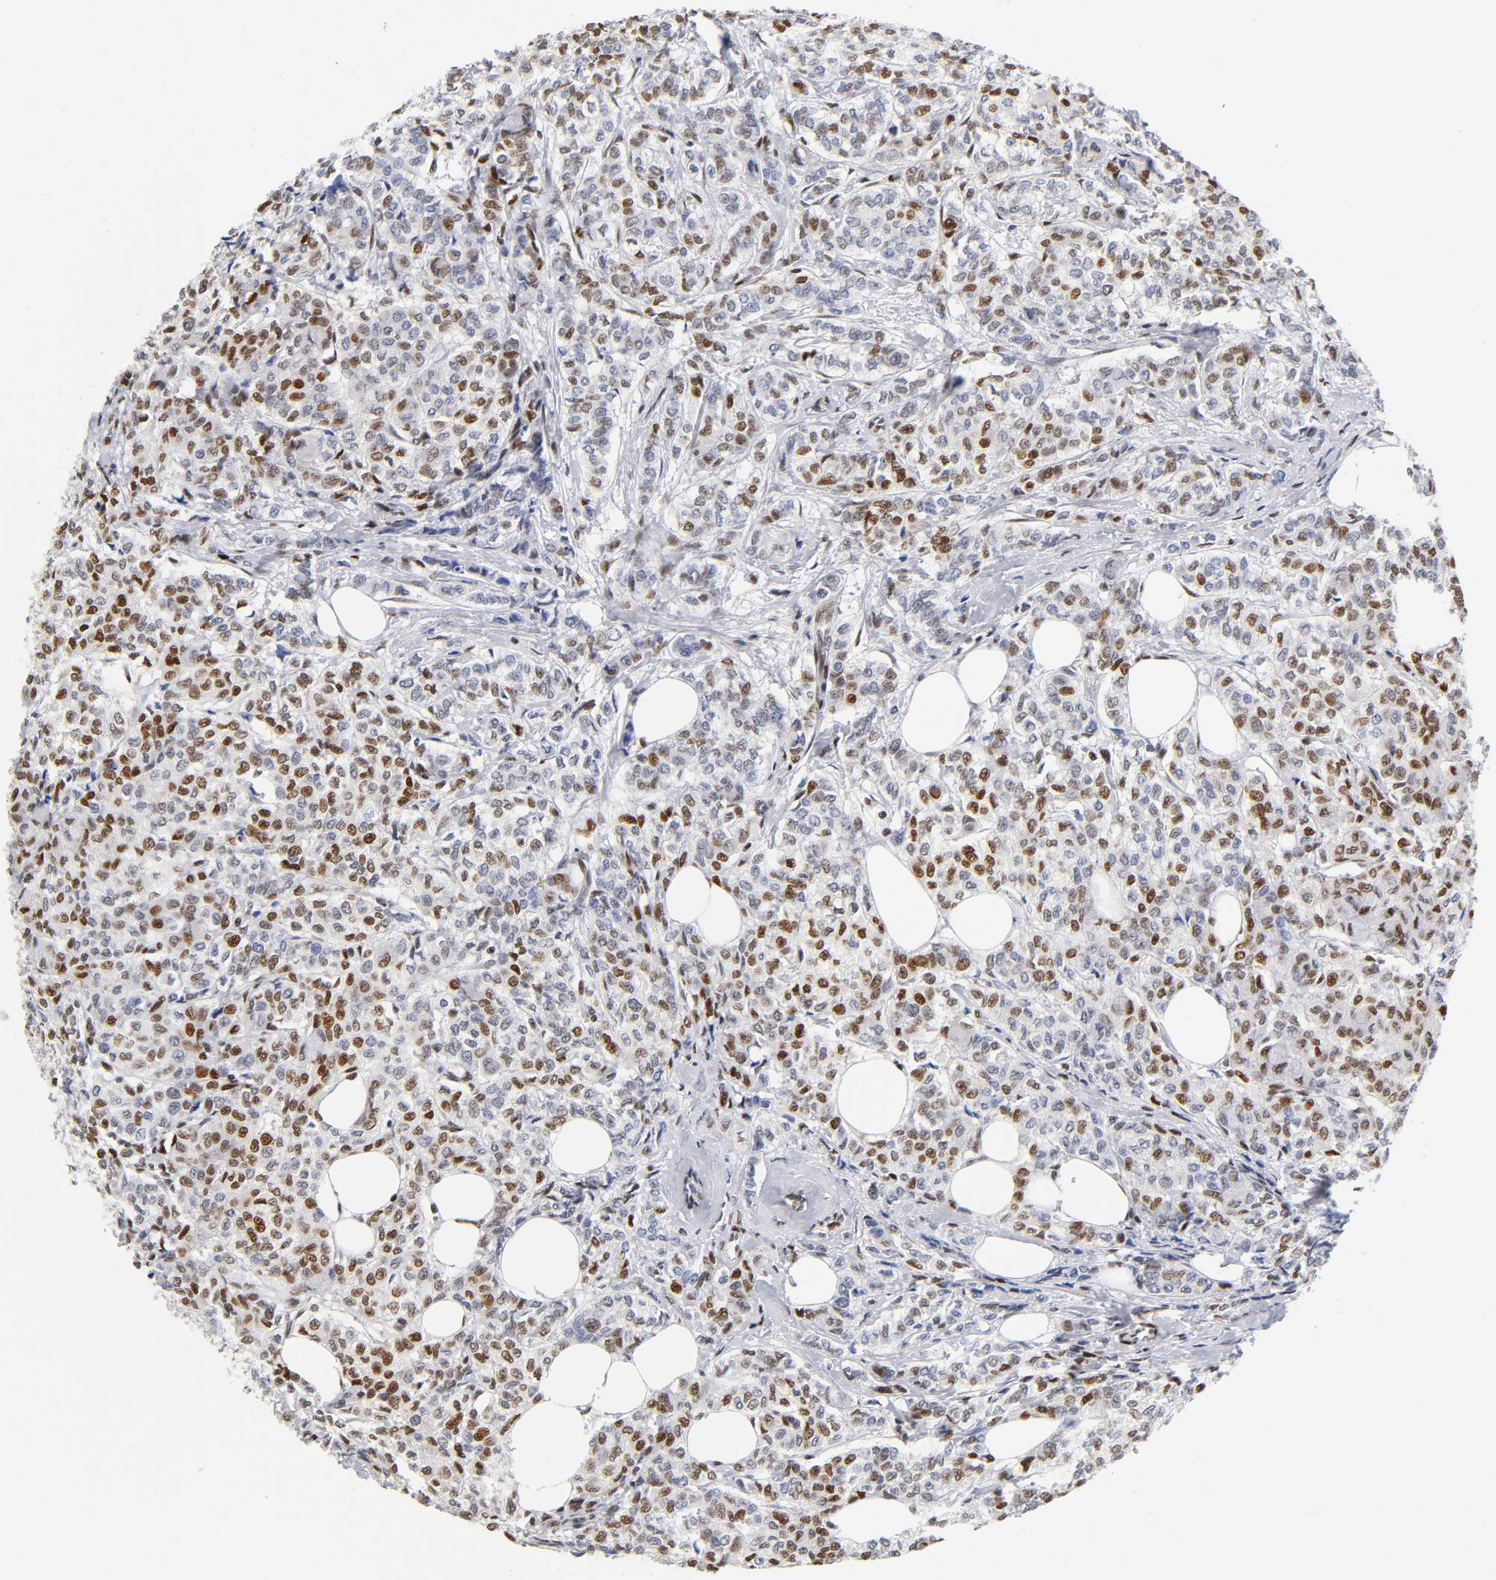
{"staining": {"intensity": "strong", "quantity": ">75%", "location": "nuclear"}, "tissue": "breast cancer", "cell_type": "Tumor cells", "image_type": "cancer", "snomed": [{"axis": "morphology", "description": "Lobular carcinoma"}, {"axis": "topography", "description": "Breast"}], "caption": "Breast lobular carcinoma tissue demonstrates strong nuclear positivity in about >75% of tumor cells", "gene": "NR3C1", "patient": {"sex": "female", "age": 60}}